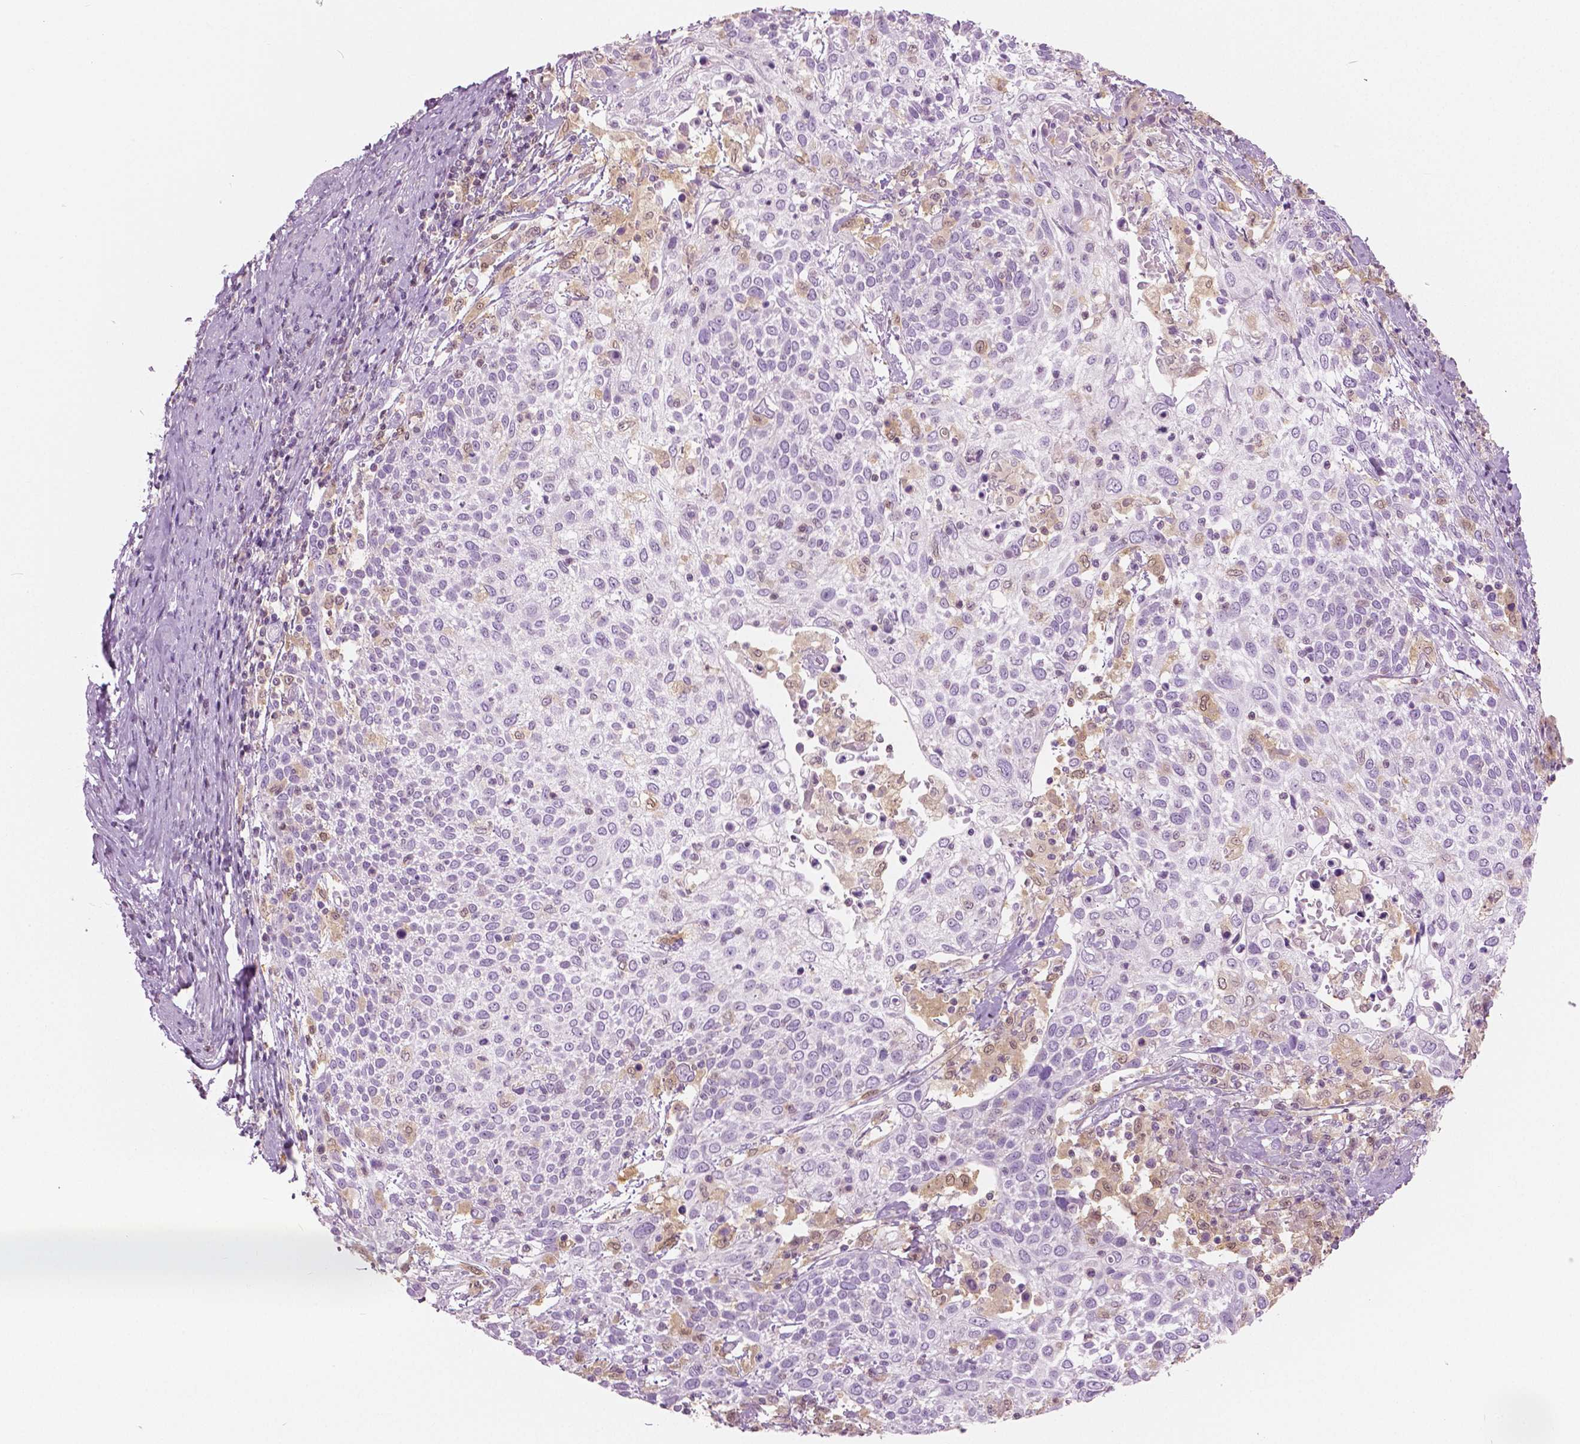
{"staining": {"intensity": "negative", "quantity": "none", "location": "none"}, "tissue": "cervical cancer", "cell_type": "Tumor cells", "image_type": "cancer", "snomed": [{"axis": "morphology", "description": "Squamous cell carcinoma, NOS"}, {"axis": "topography", "description": "Cervix"}], "caption": "High magnification brightfield microscopy of cervical squamous cell carcinoma stained with DAB (brown) and counterstained with hematoxylin (blue): tumor cells show no significant expression.", "gene": "GALM", "patient": {"sex": "female", "age": 61}}